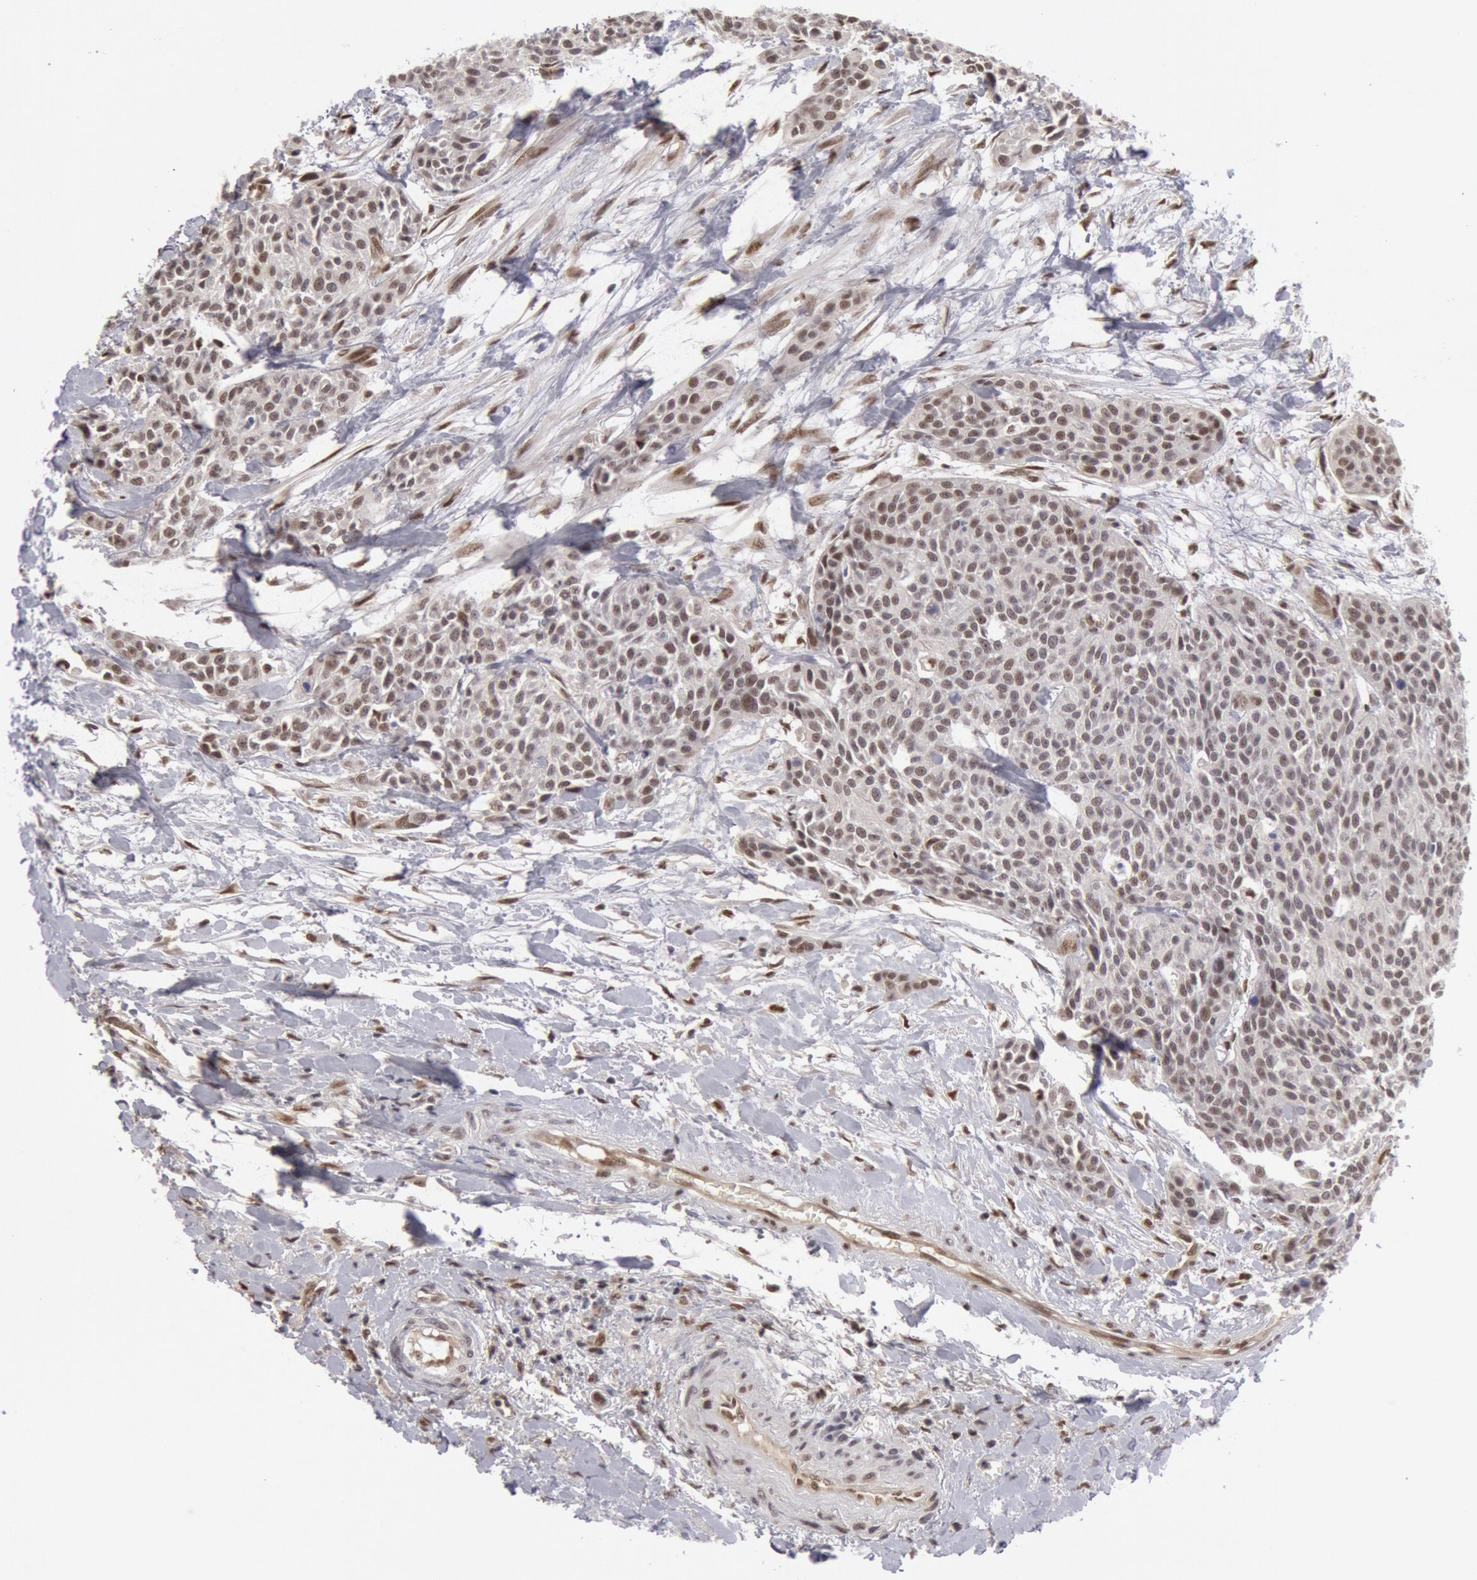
{"staining": {"intensity": "weak", "quantity": ">75%", "location": "nuclear"}, "tissue": "urothelial cancer", "cell_type": "Tumor cells", "image_type": "cancer", "snomed": [{"axis": "morphology", "description": "Urothelial carcinoma, High grade"}, {"axis": "topography", "description": "Urinary bladder"}], "caption": "Immunohistochemistry of urothelial carcinoma (high-grade) shows low levels of weak nuclear staining in about >75% of tumor cells.", "gene": "PPP4R3B", "patient": {"sex": "male", "age": 56}}